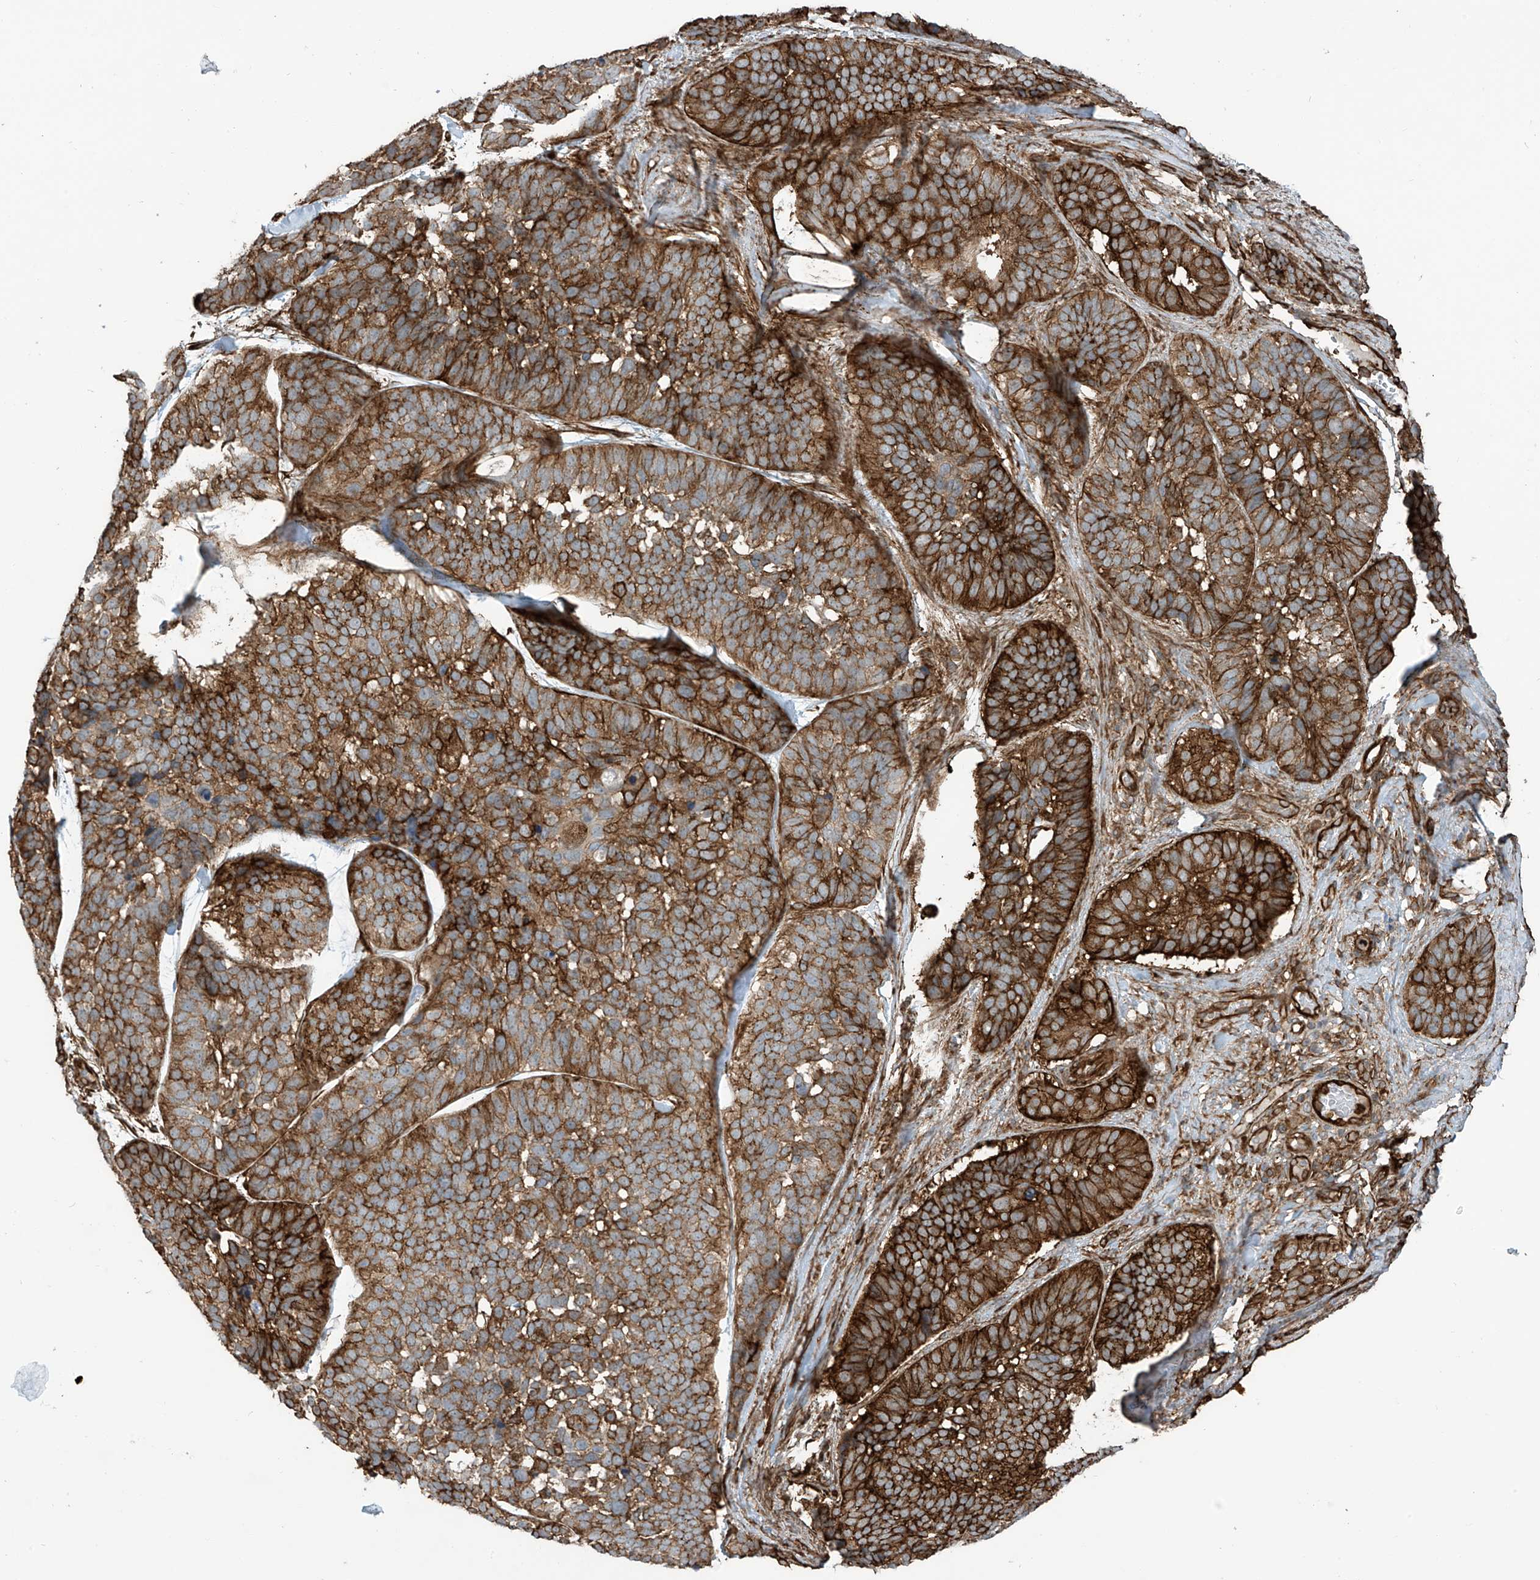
{"staining": {"intensity": "strong", "quantity": ">75%", "location": "cytoplasmic/membranous"}, "tissue": "skin cancer", "cell_type": "Tumor cells", "image_type": "cancer", "snomed": [{"axis": "morphology", "description": "Basal cell carcinoma"}, {"axis": "topography", "description": "Skin"}], "caption": "The histopathology image demonstrates a brown stain indicating the presence of a protein in the cytoplasmic/membranous of tumor cells in skin cancer (basal cell carcinoma). Nuclei are stained in blue.", "gene": "SLC9A2", "patient": {"sex": "male", "age": 62}}